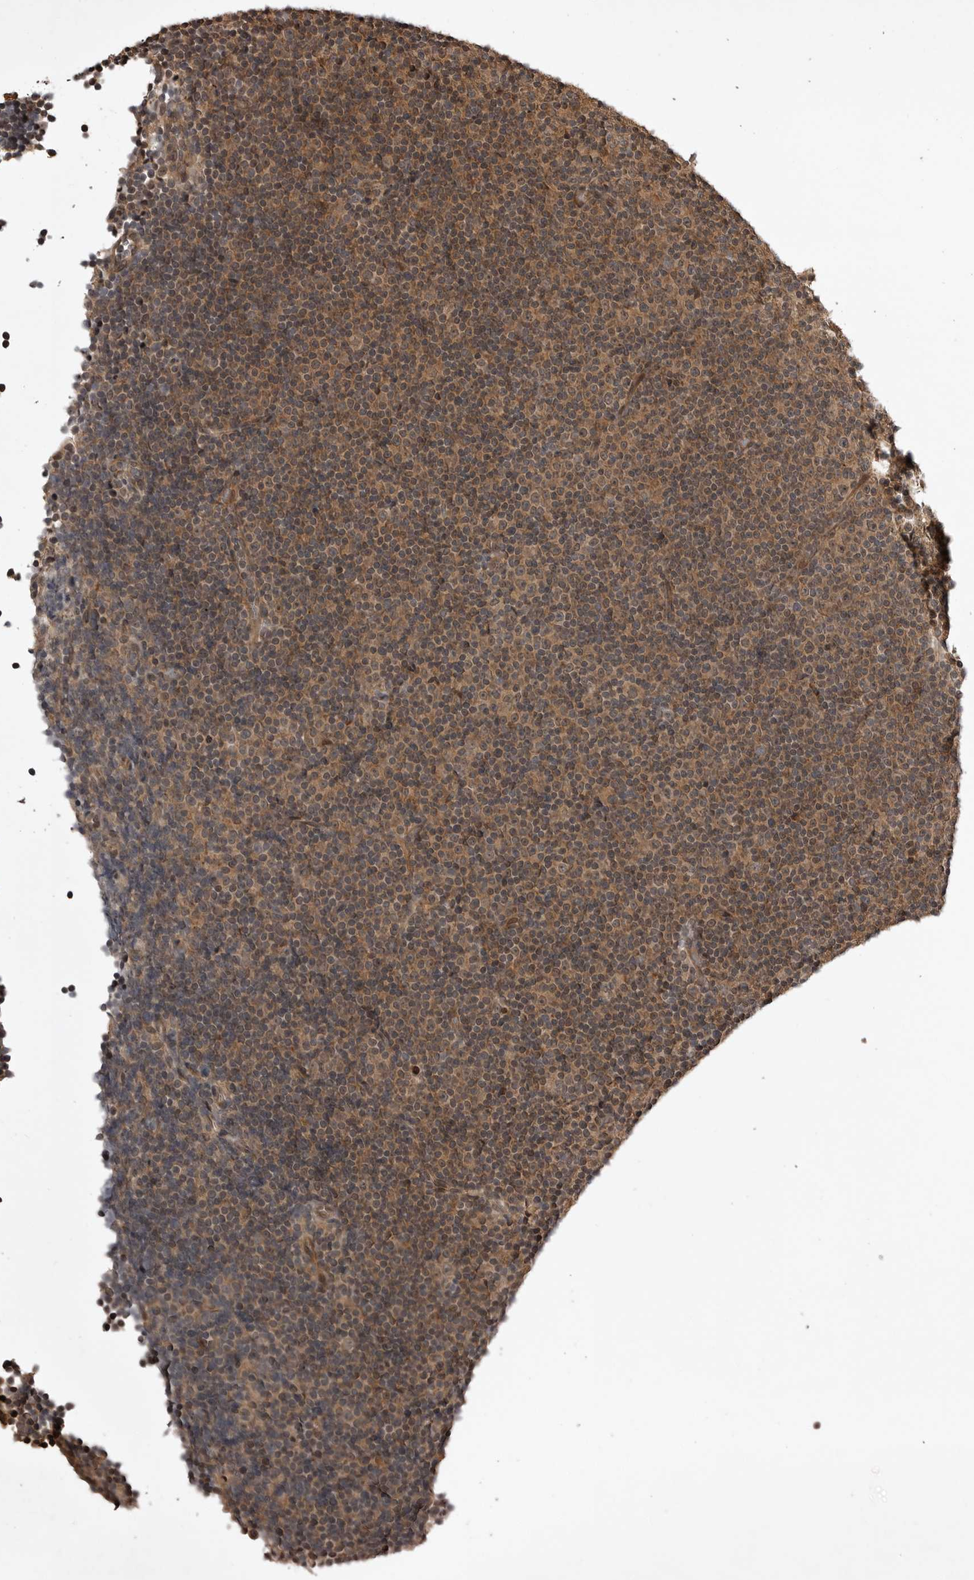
{"staining": {"intensity": "weak", "quantity": "25%-75%", "location": "cytoplasmic/membranous,nuclear"}, "tissue": "lymphoma", "cell_type": "Tumor cells", "image_type": "cancer", "snomed": [{"axis": "morphology", "description": "Malignant lymphoma, non-Hodgkin's type, Low grade"}, {"axis": "topography", "description": "Lymph node"}], "caption": "A brown stain labels weak cytoplasmic/membranous and nuclear expression of a protein in lymphoma tumor cells.", "gene": "AKAP7", "patient": {"sex": "female", "age": 67}}